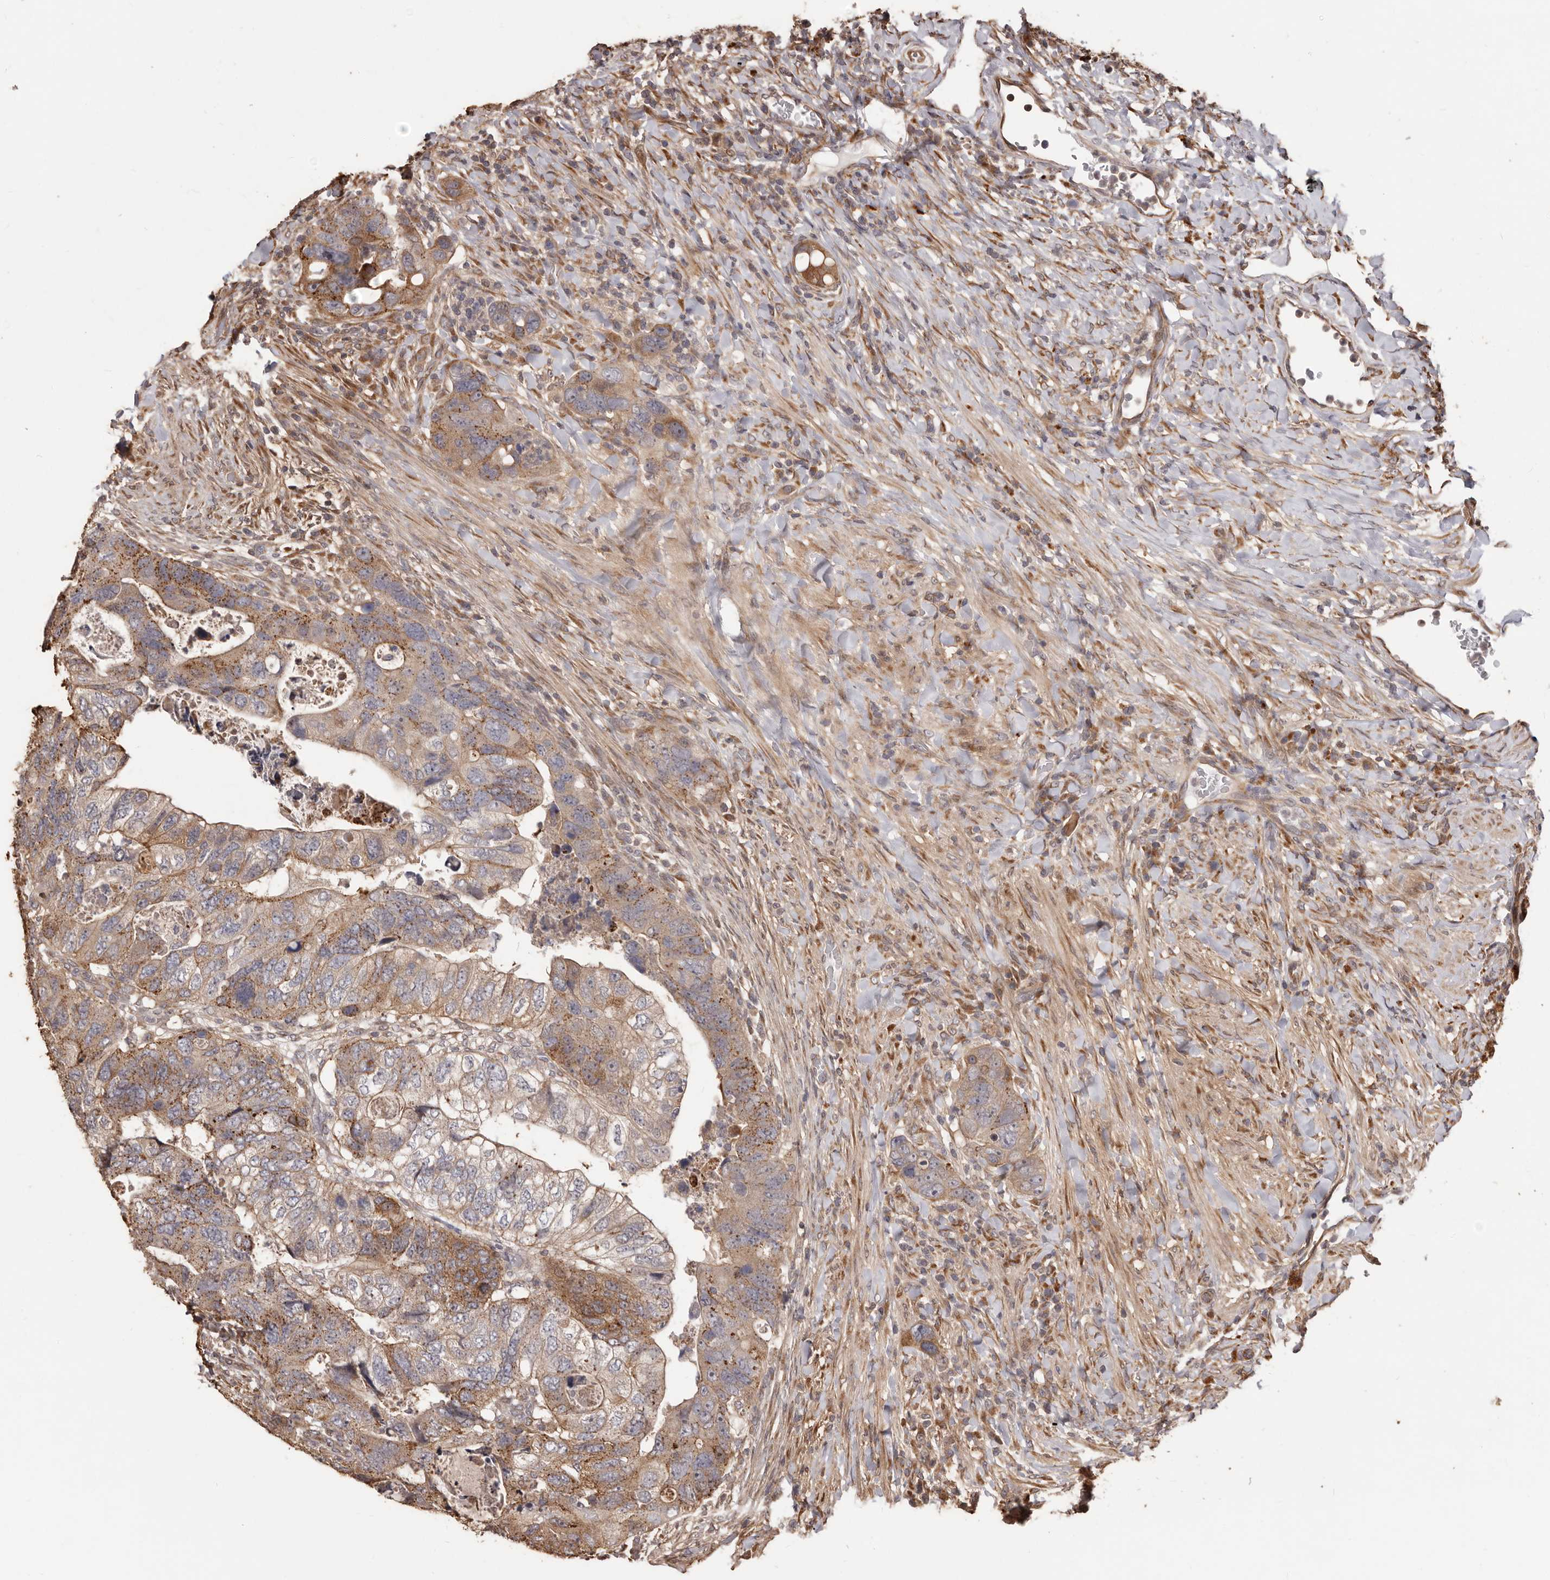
{"staining": {"intensity": "moderate", "quantity": "25%-75%", "location": "cytoplasmic/membranous"}, "tissue": "colorectal cancer", "cell_type": "Tumor cells", "image_type": "cancer", "snomed": [{"axis": "morphology", "description": "Adenocarcinoma, NOS"}, {"axis": "topography", "description": "Rectum"}], "caption": "Colorectal adenocarcinoma stained with immunohistochemistry reveals moderate cytoplasmic/membranous positivity in about 25%-75% of tumor cells. (DAB (3,3'-diaminobenzidine) IHC with brightfield microscopy, high magnification).", "gene": "MTO1", "patient": {"sex": "male", "age": 59}}